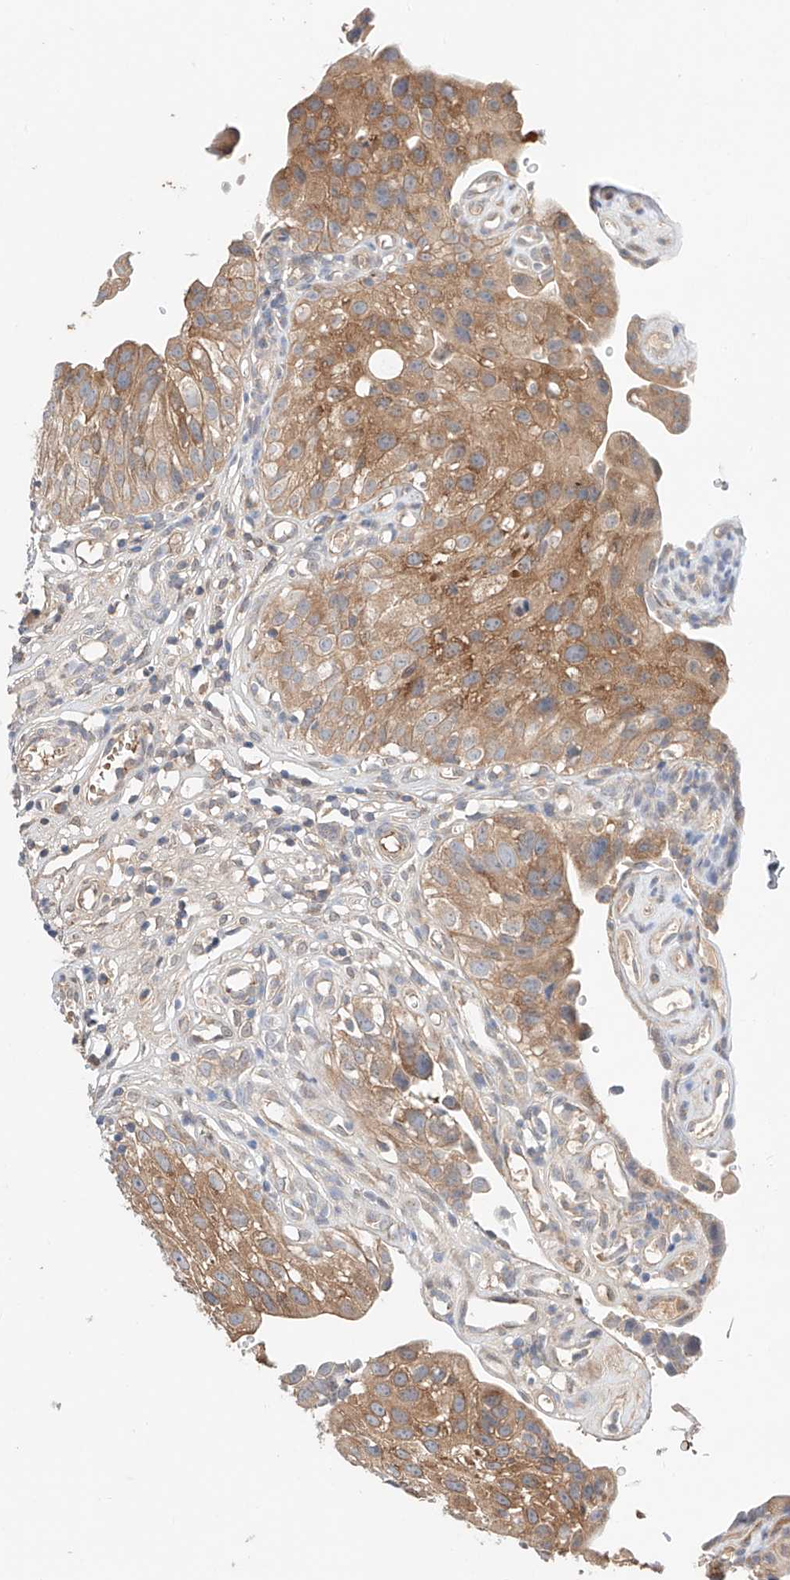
{"staining": {"intensity": "moderate", "quantity": ">75%", "location": "cytoplasmic/membranous"}, "tissue": "urinary bladder", "cell_type": "Urothelial cells", "image_type": "normal", "snomed": [{"axis": "morphology", "description": "Normal tissue, NOS"}, {"axis": "topography", "description": "Urinary bladder"}], "caption": "A photomicrograph showing moderate cytoplasmic/membranous positivity in about >75% of urothelial cells in normal urinary bladder, as visualized by brown immunohistochemical staining.", "gene": "PGGT1B", "patient": {"sex": "male", "age": 51}}